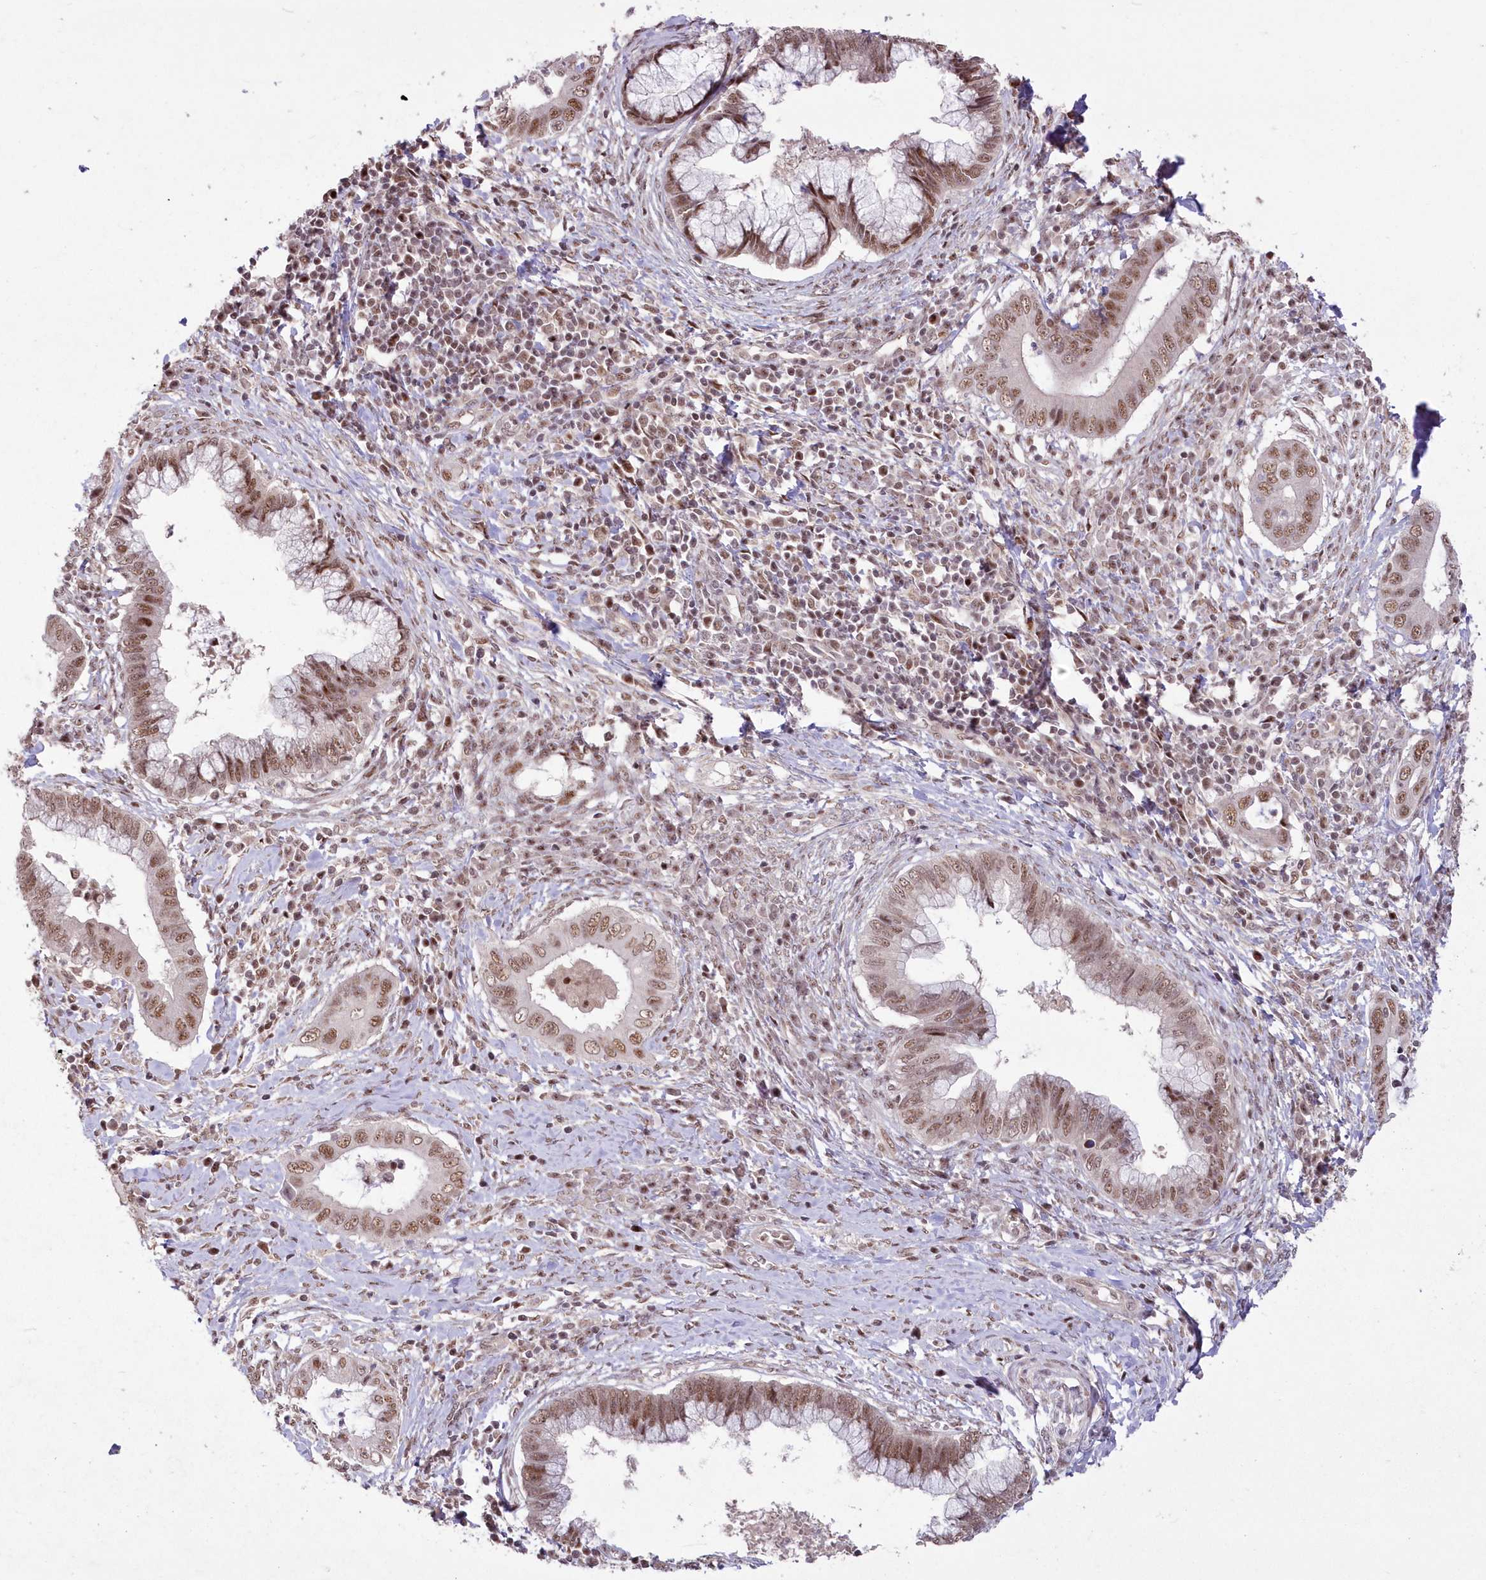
{"staining": {"intensity": "moderate", "quantity": ">75%", "location": "nuclear"}, "tissue": "cervical cancer", "cell_type": "Tumor cells", "image_type": "cancer", "snomed": [{"axis": "morphology", "description": "Adenocarcinoma, NOS"}, {"axis": "topography", "description": "Cervix"}], "caption": "Tumor cells reveal medium levels of moderate nuclear positivity in approximately >75% of cells in human cervical adenocarcinoma. The staining was performed using DAB, with brown indicating positive protein expression. Nuclei are stained blue with hematoxylin.", "gene": "WBP1L", "patient": {"sex": "female", "age": 44}}